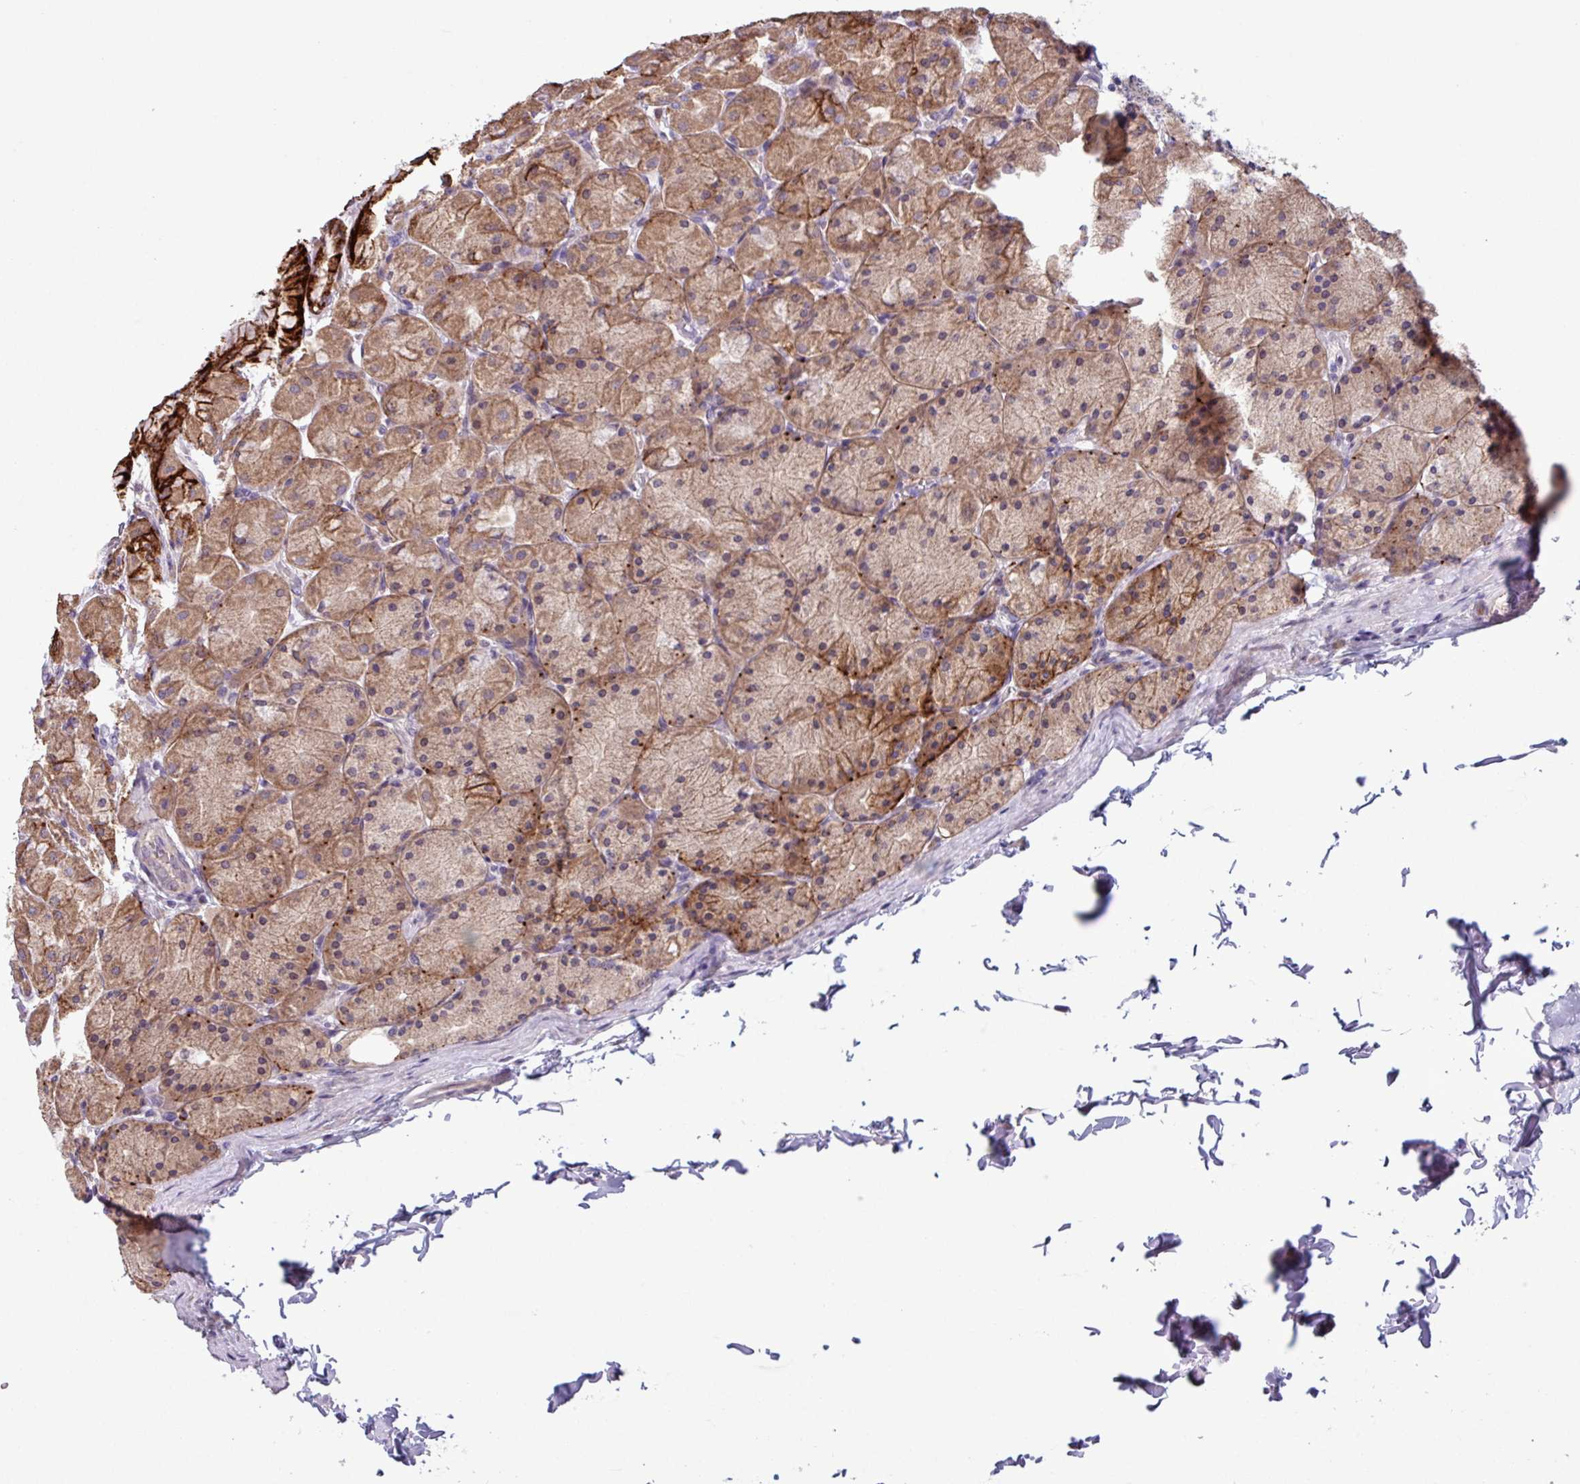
{"staining": {"intensity": "strong", "quantity": ">75%", "location": "cytoplasmic/membranous"}, "tissue": "stomach", "cell_type": "Glandular cells", "image_type": "normal", "snomed": [{"axis": "morphology", "description": "Normal tissue, NOS"}, {"axis": "topography", "description": "Stomach, upper"}], "caption": "Immunohistochemistry (IHC) staining of normal stomach, which displays high levels of strong cytoplasmic/membranous expression in about >75% of glandular cells indicating strong cytoplasmic/membranous protein positivity. The staining was performed using DAB (3,3'-diaminobenzidine) (brown) for protein detection and nuclei were counterstained in hematoxylin (blue).", "gene": "C20orf27", "patient": {"sex": "female", "age": 56}}